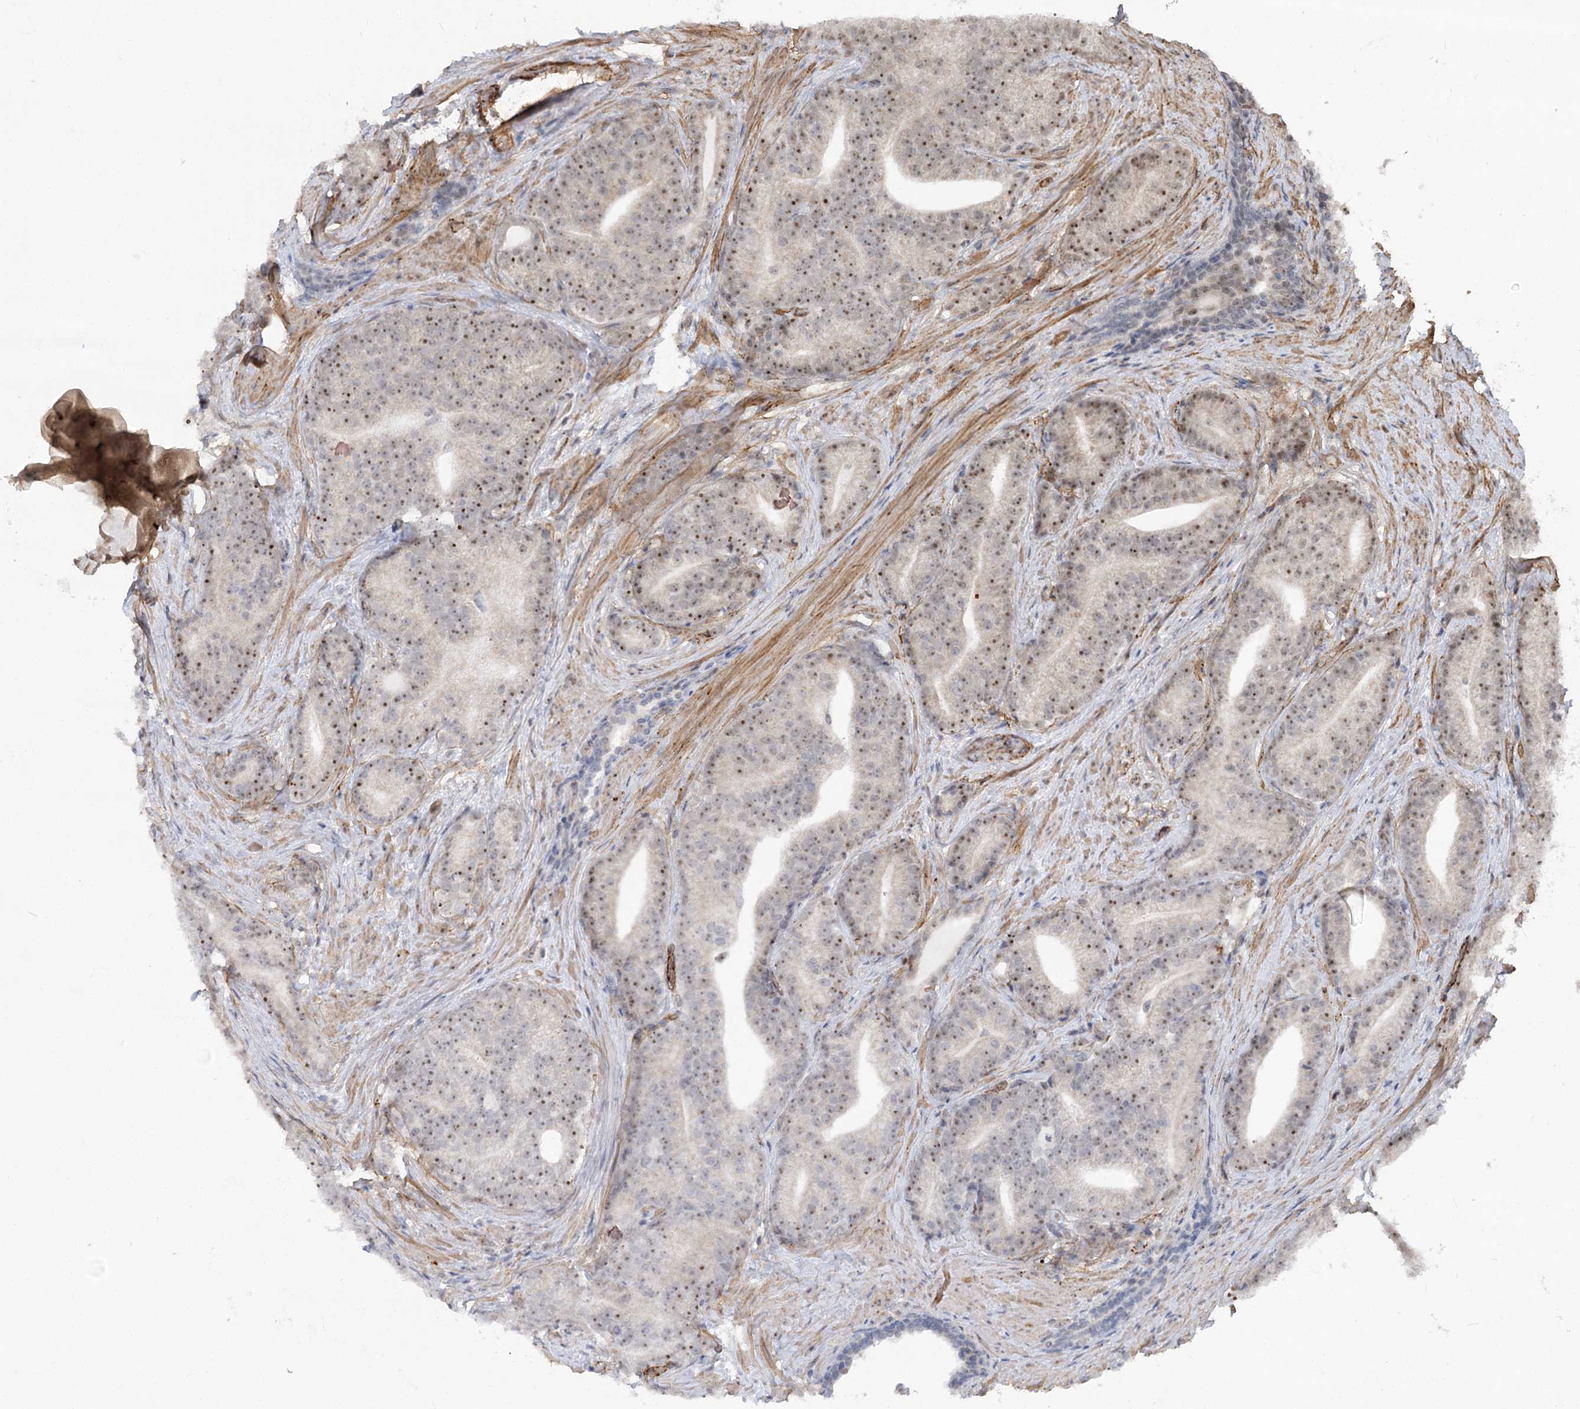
{"staining": {"intensity": "moderate", "quantity": "25%-75%", "location": "nuclear"}, "tissue": "prostate cancer", "cell_type": "Tumor cells", "image_type": "cancer", "snomed": [{"axis": "morphology", "description": "Adenocarcinoma, Low grade"}, {"axis": "topography", "description": "Prostate"}], "caption": "There is medium levels of moderate nuclear expression in tumor cells of prostate adenocarcinoma (low-grade), as demonstrated by immunohistochemical staining (brown color).", "gene": "GNL3L", "patient": {"sex": "male", "age": 71}}